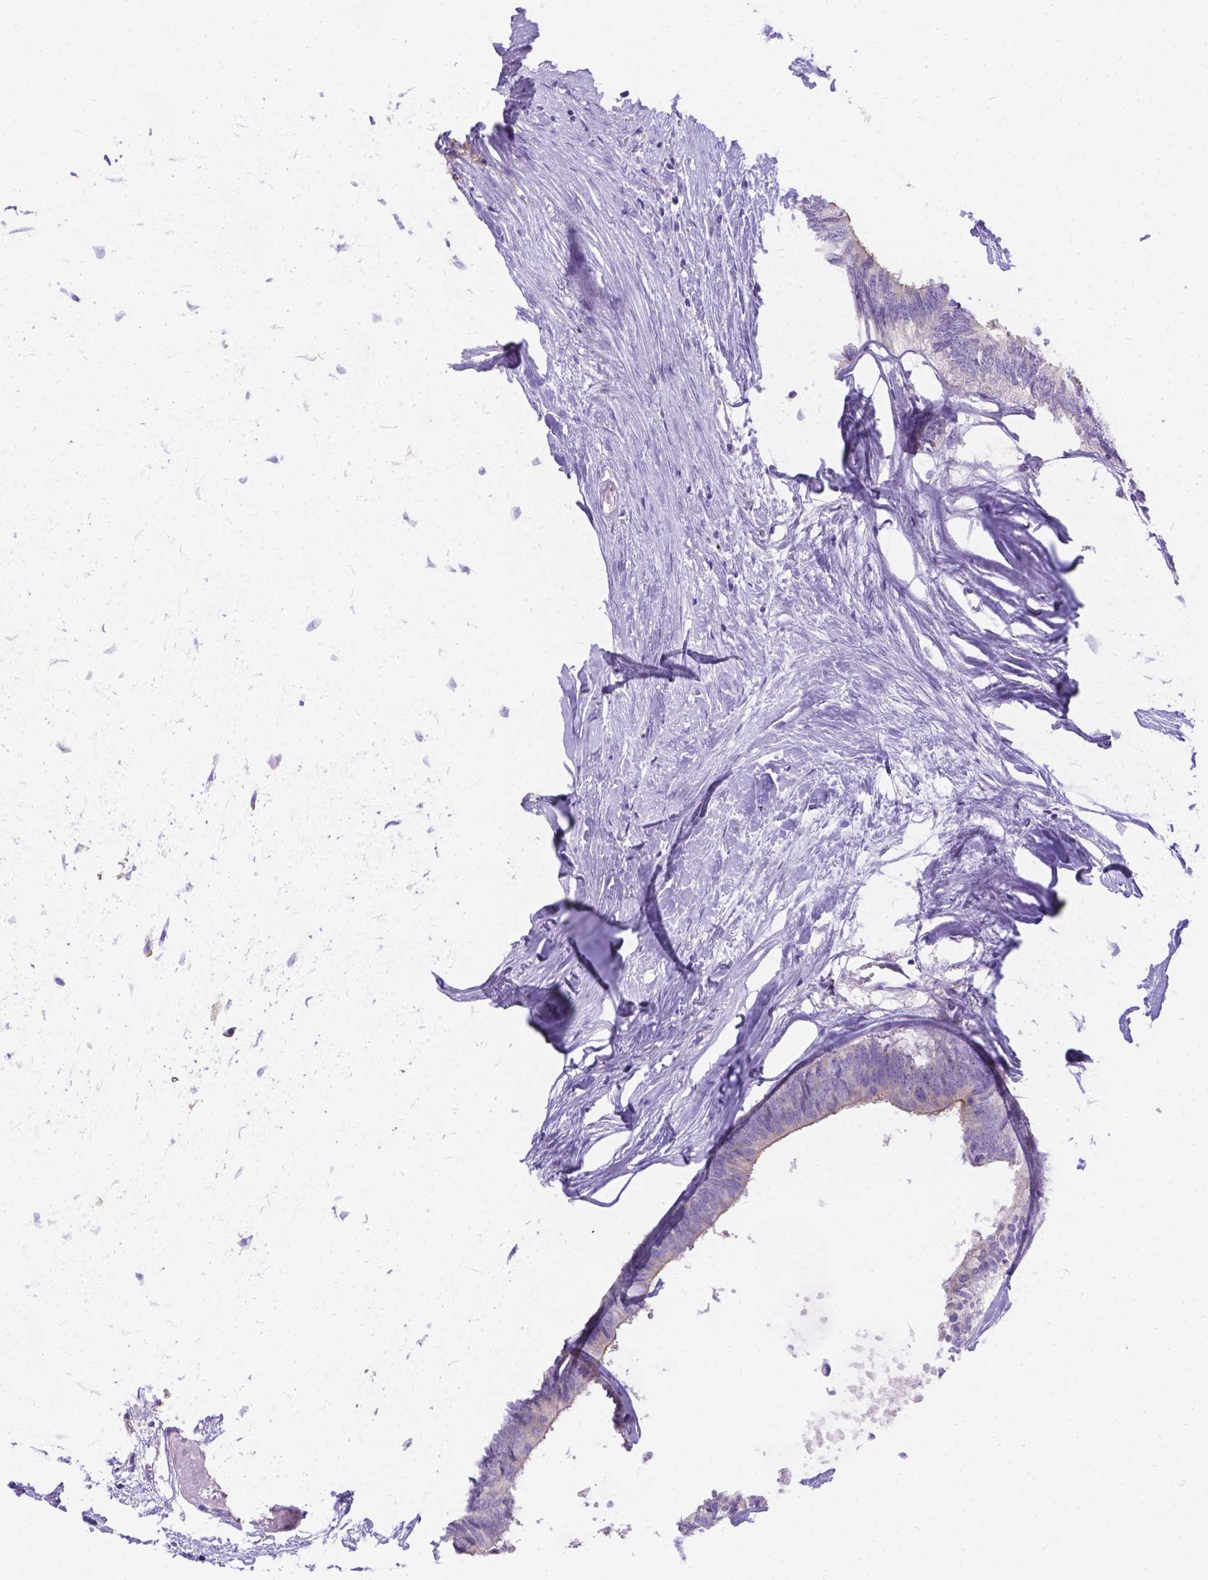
{"staining": {"intensity": "weak", "quantity": "<25%", "location": "cytoplasmic/membranous"}, "tissue": "colorectal cancer", "cell_type": "Tumor cells", "image_type": "cancer", "snomed": [{"axis": "morphology", "description": "Adenocarcinoma, NOS"}, {"axis": "topography", "description": "Colon"}, {"axis": "topography", "description": "Rectum"}], "caption": "Immunohistochemistry (IHC) histopathology image of neoplastic tissue: colorectal cancer stained with DAB (3,3'-diaminobenzidine) exhibits no significant protein staining in tumor cells.", "gene": "PALS1", "patient": {"sex": "male", "age": 57}}